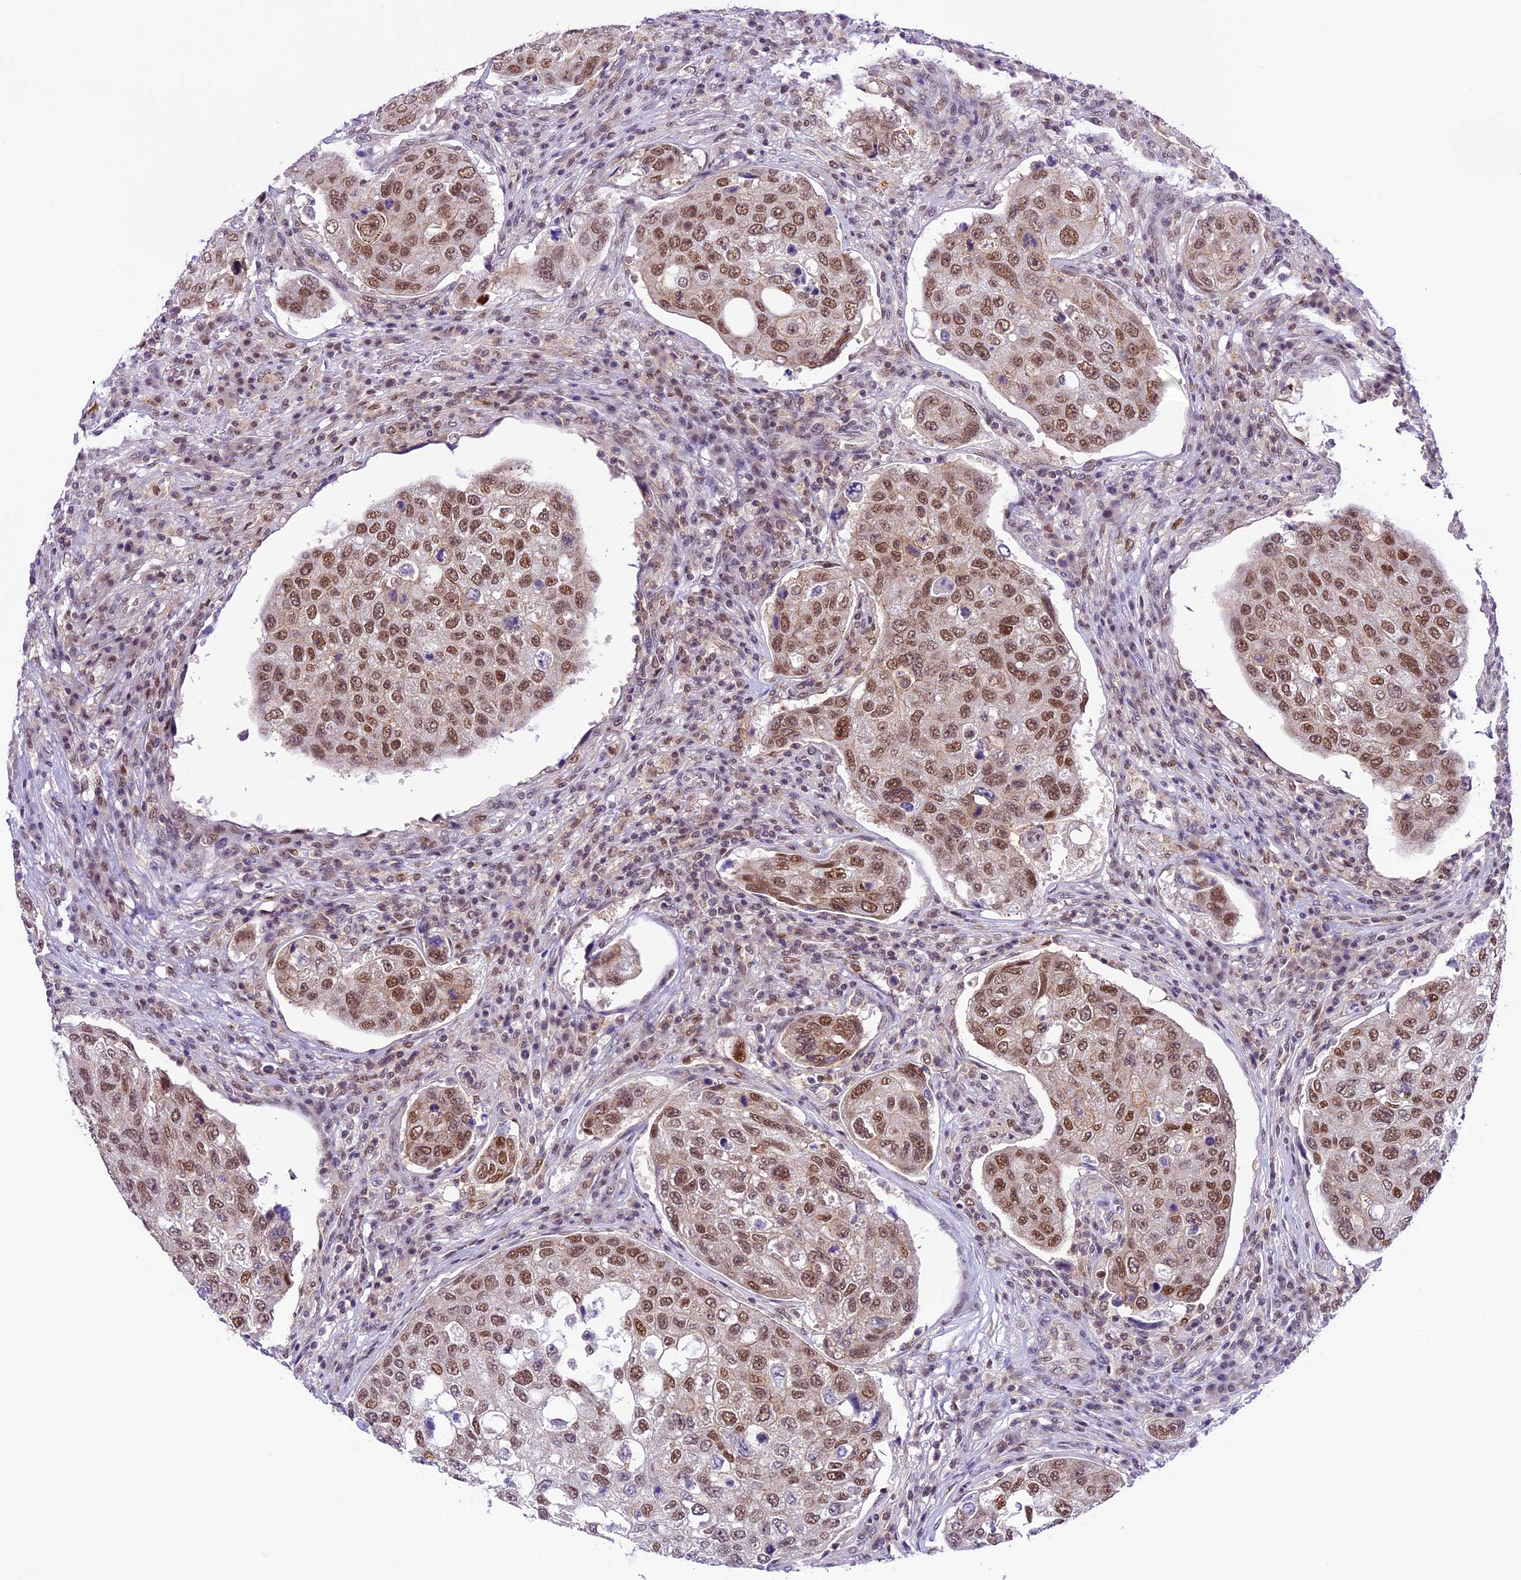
{"staining": {"intensity": "moderate", "quantity": ">75%", "location": "nuclear"}, "tissue": "urothelial cancer", "cell_type": "Tumor cells", "image_type": "cancer", "snomed": [{"axis": "morphology", "description": "Urothelial carcinoma, High grade"}, {"axis": "topography", "description": "Lymph node"}, {"axis": "topography", "description": "Urinary bladder"}], "caption": "Urothelial cancer tissue exhibits moderate nuclear positivity in approximately >75% of tumor cells, visualized by immunohistochemistry.", "gene": "SHKBP1", "patient": {"sex": "male", "age": 51}}